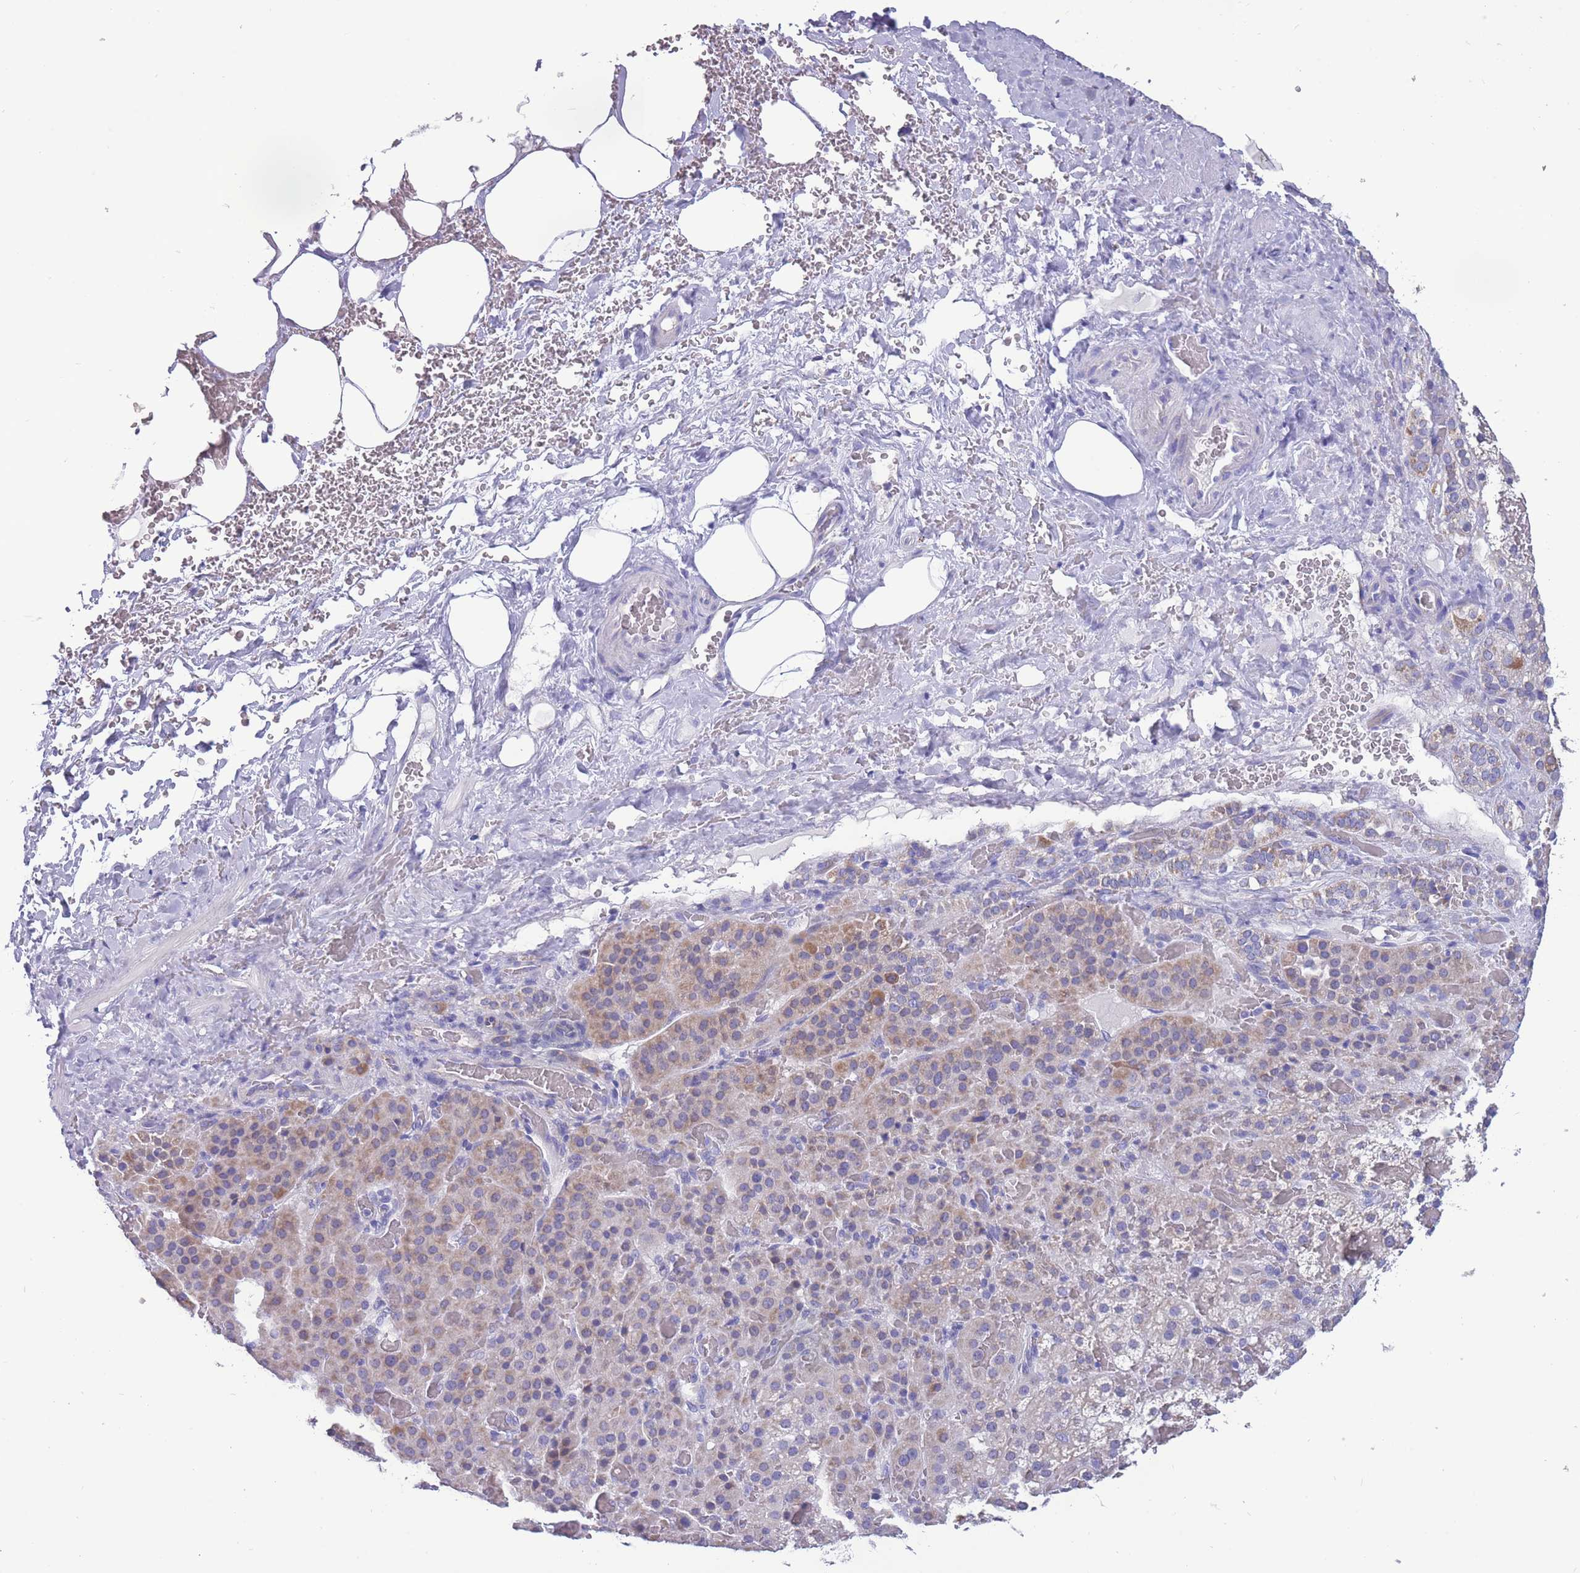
{"staining": {"intensity": "moderate", "quantity": "25%-75%", "location": "cytoplasmic/membranous"}, "tissue": "adrenal gland", "cell_type": "Glandular cells", "image_type": "normal", "snomed": [{"axis": "morphology", "description": "Normal tissue, NOS"}, {"axis": "topography", "description": "Adrenal gland"}], "caption": "Moderate cytoplasmic/membranous positivity is present in about 25%-75% of glandular cells in benign adrenal gland. (DAB (3,3'-diaminobenzidine) IHC, brown staining for protein, blue staining for nuclei).", "gene": "INTS2", "patient": {"sex": "male", "age": 57}}